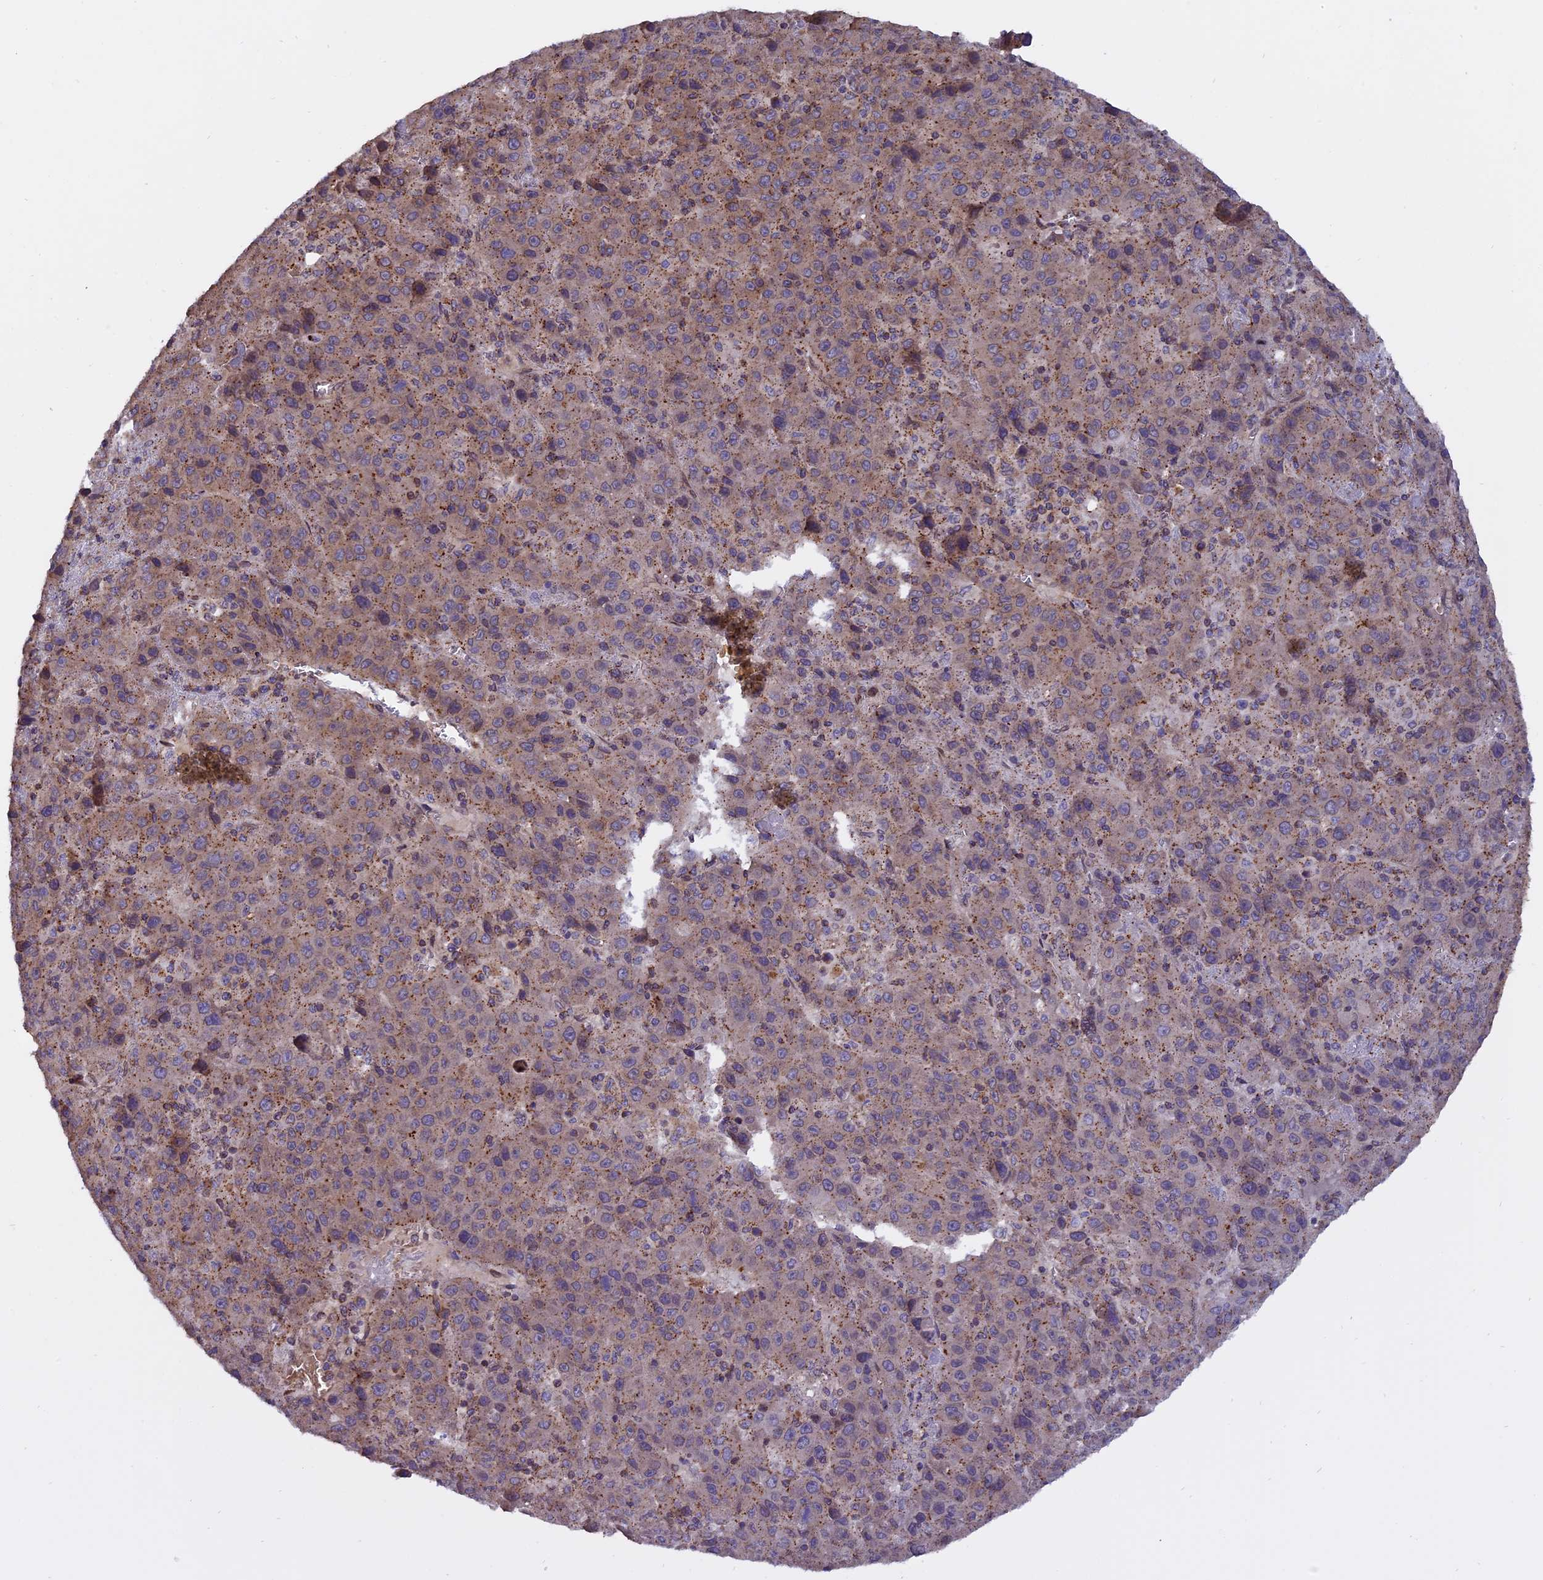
{"staining": {"intensity": "weak", "quantity": ">75%", "location": "cytoplasmic/membranous"}, "tissue": "liver cancer", "cell_type": "Tumor cells", "image_type": "cancer", "snomed": [{"axis": "morphology", "description": "Carcinoma, Hepatocellular, NOS"}, {"axis": "topography", "description": "Liver"}], "caption": "This is an image of immunohistochemistry staining of liver cancer, which shows weak positivity in the cytoplasmic/membranous of tumor cells.", "gene": "CHMP2A", "patient": {"sex": "female", "age": 53}}